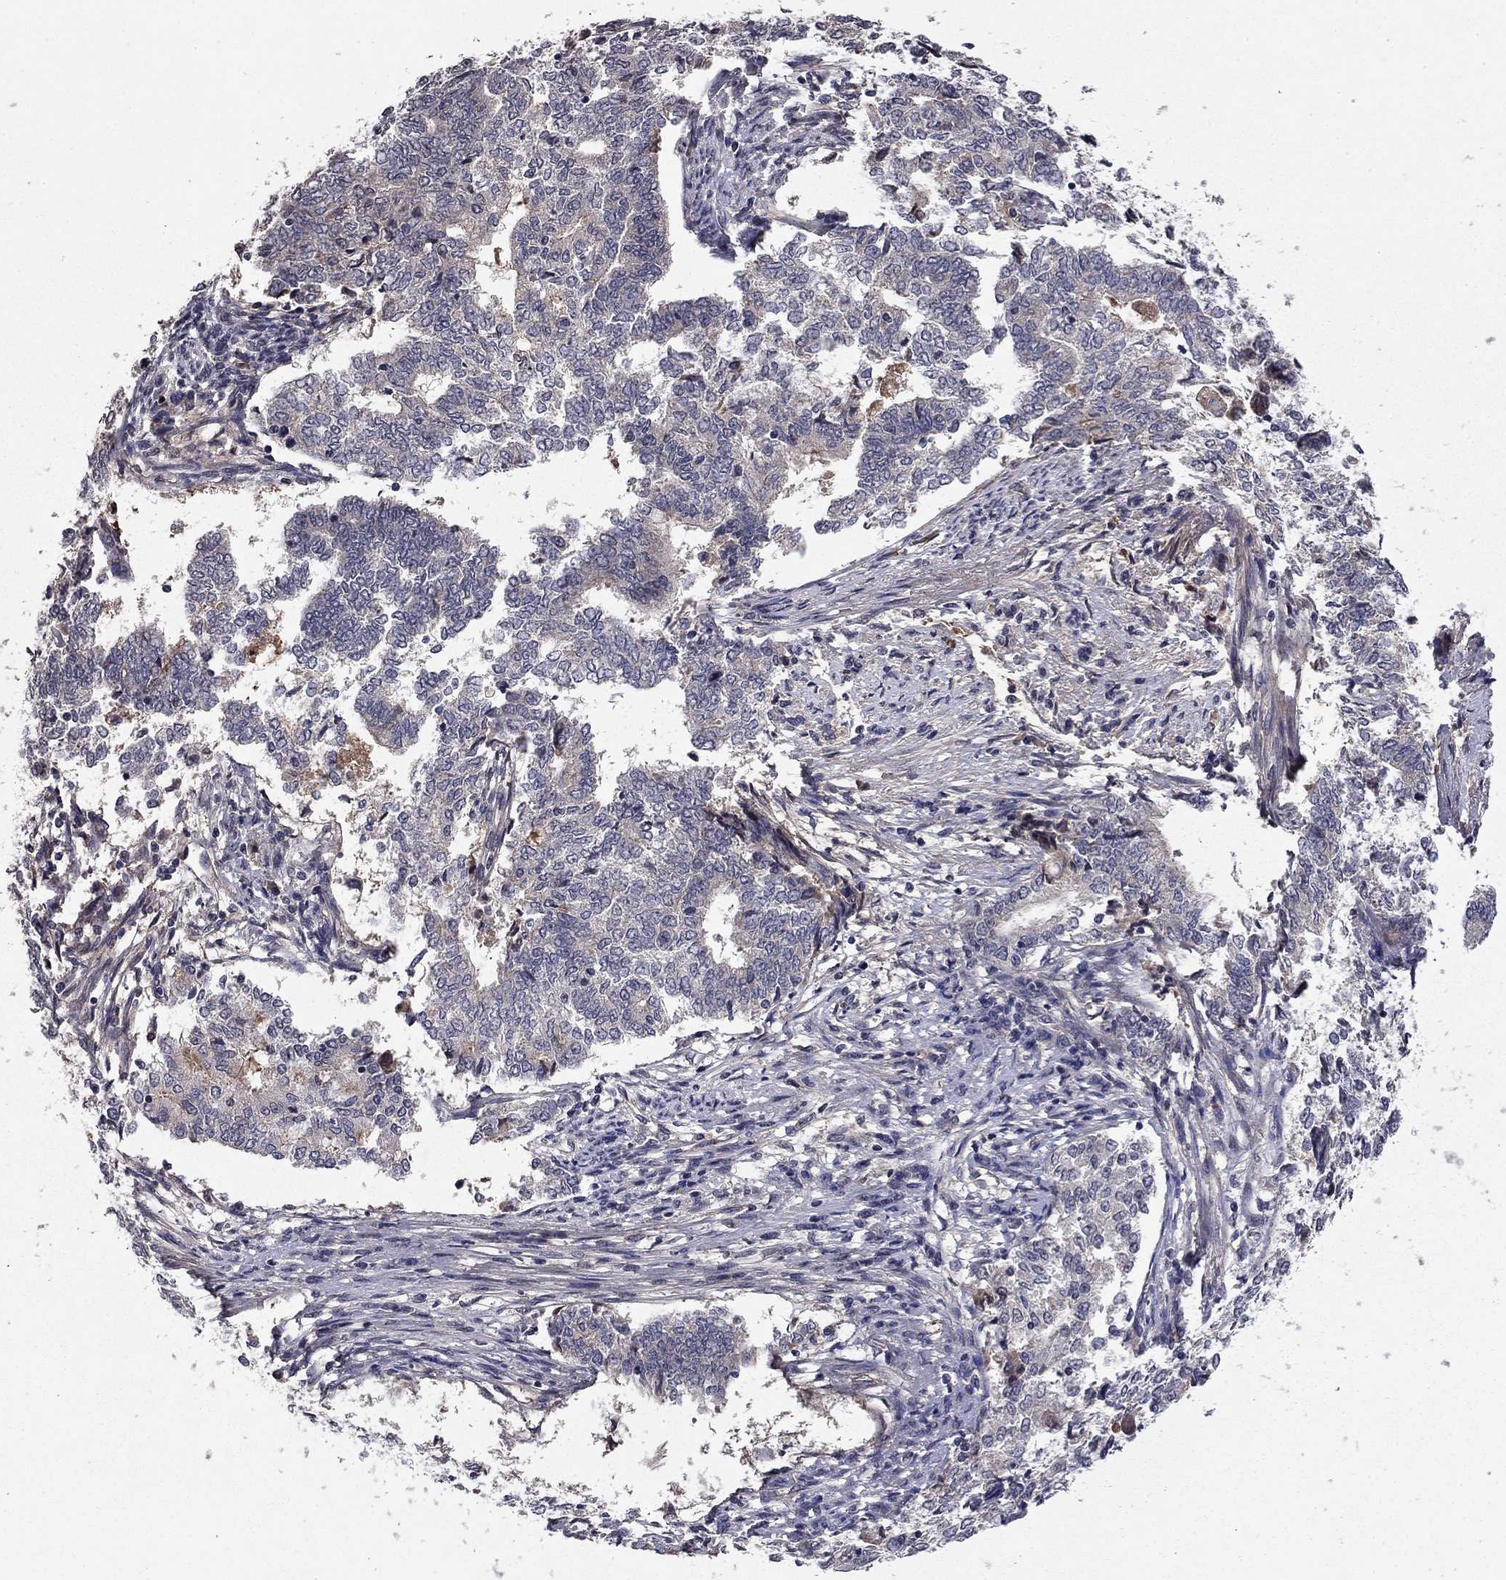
{"staining": {"intensity": "negative", "quantity": "none", "location": "none"}, "tissue": "endometrial cancer", "cell_type": "Tumor cells", "image_type": "cancer", "snomed": [{"axis": "morphology", "description": "Adenocarcinoma, NOS"}, {"axis": "topography", "description": "Endometrium"}], "caption": "DAB immunohistochemical staining of human adenocarcinoma (endometrial) reveals no significant staining in tumor cells. (DAB (3,3'-diaminobenzidine) immunohistochemistry (IHC) with hematoxylin counter stain).", "gene": "PROS1", "patient": {"sex": "female", "age": 65}}